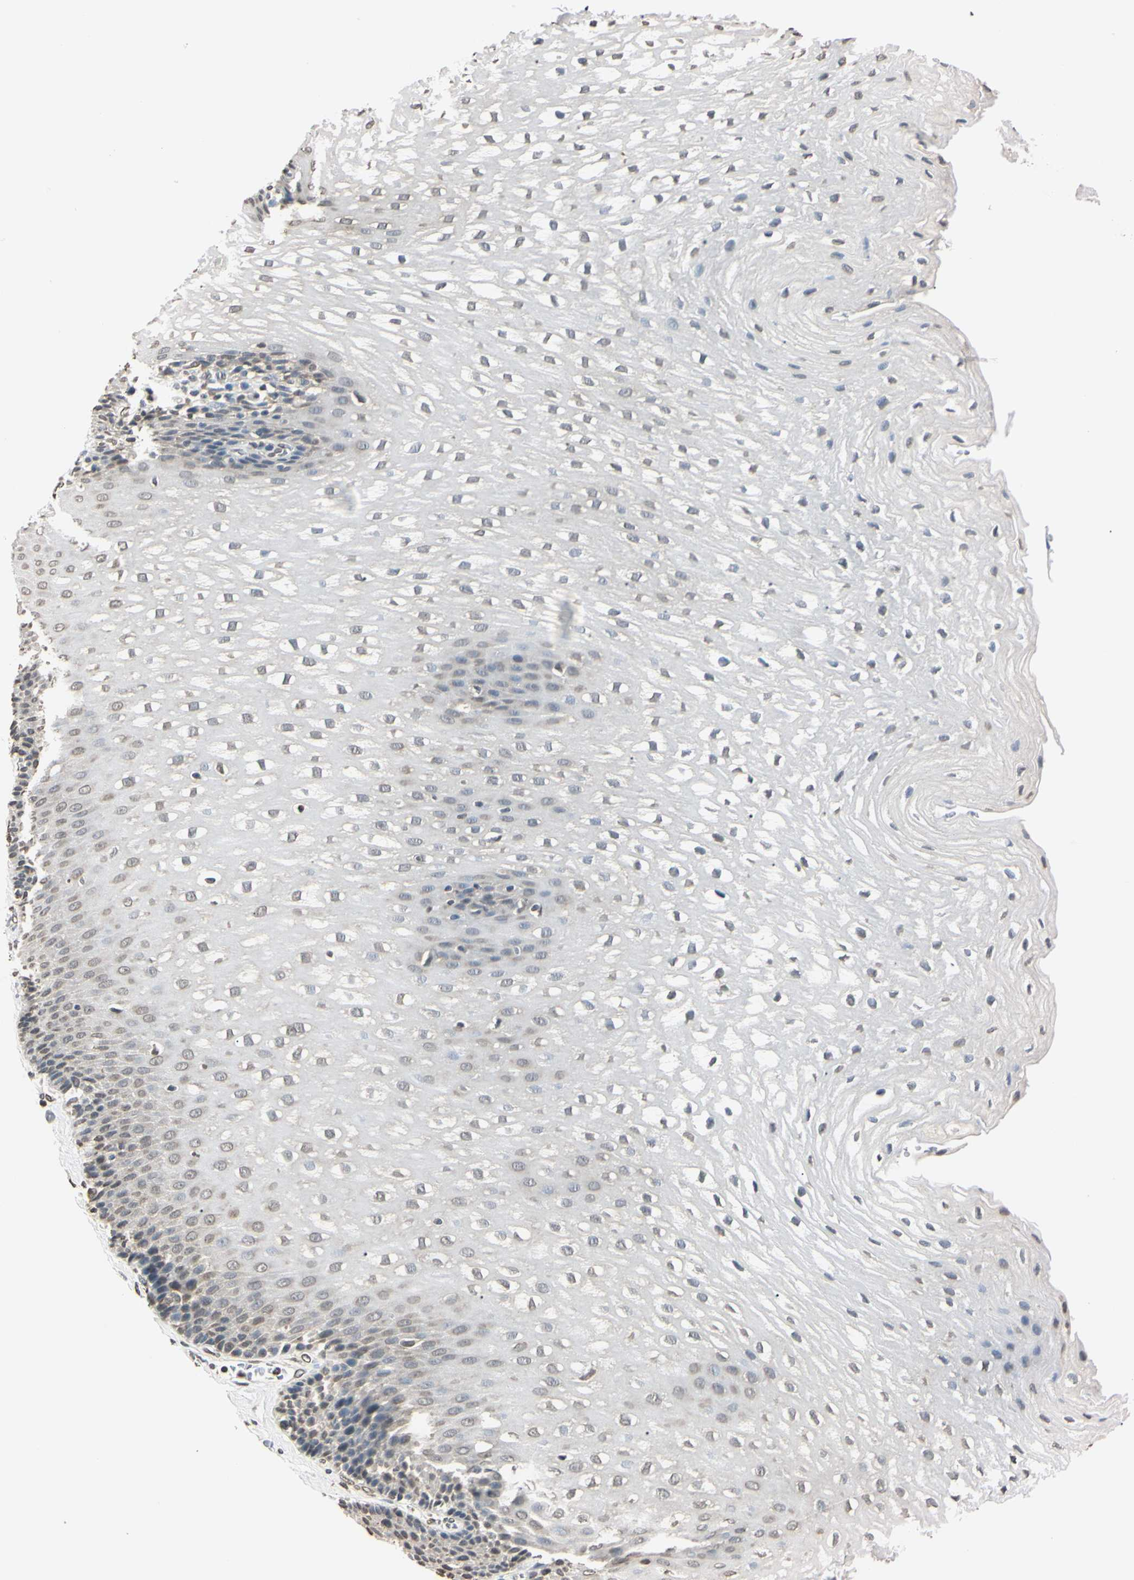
{"staining": {"intensity": "weak", "quantity": "<25%", "location": "nuclear"}, "tissue": "esophagus", "cell_type": "Squamous epithelial cells", "image_type": "normal", "snomed": [{"axis": "morphology", "description": "Normal tissue, NOS"}, {"axis": "topography", "description": "Esophagus"}], "caption": "Squamous epithelial cells are negative for protein expression in normal human esophagus.", "gene": "CDC45", "patient": {"sex": "male", "age": 48}}